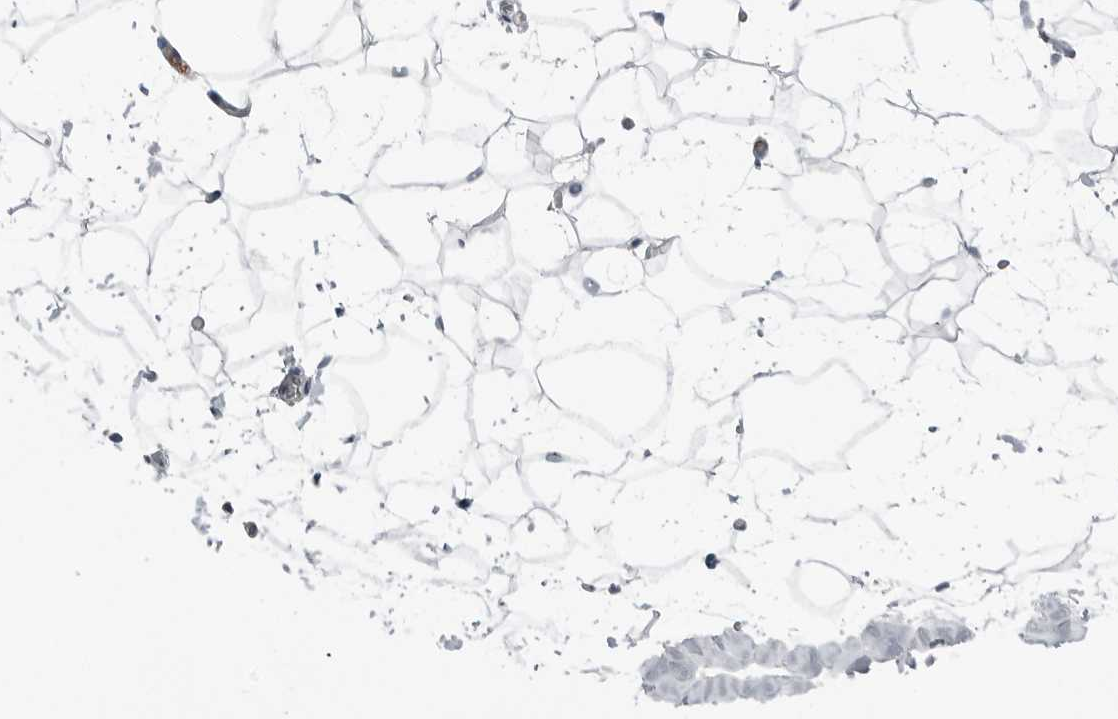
{"staining": {"intensity": "negative", "quantity": "none", "location": "none"}, "tissue": "adipose tissue", "cell_type": "Adipocytes", "image_type": "normal", "snomed": [{"axis": "morphology", "description": "Normal tissue, NOS"}, {"axis": "morphology", "description": "Fibrosis, NOS"}, {"axis": "topography", "description": "Breast"}, {"axis": "topography", "description": "Adipose tissue"}], "caption": "Adipose tissue stained for a protein using immunohistochemistry shows no expression adipocytes.", "gene": "SERPINB7", "patient": {"sex": "female", "age": 39}}